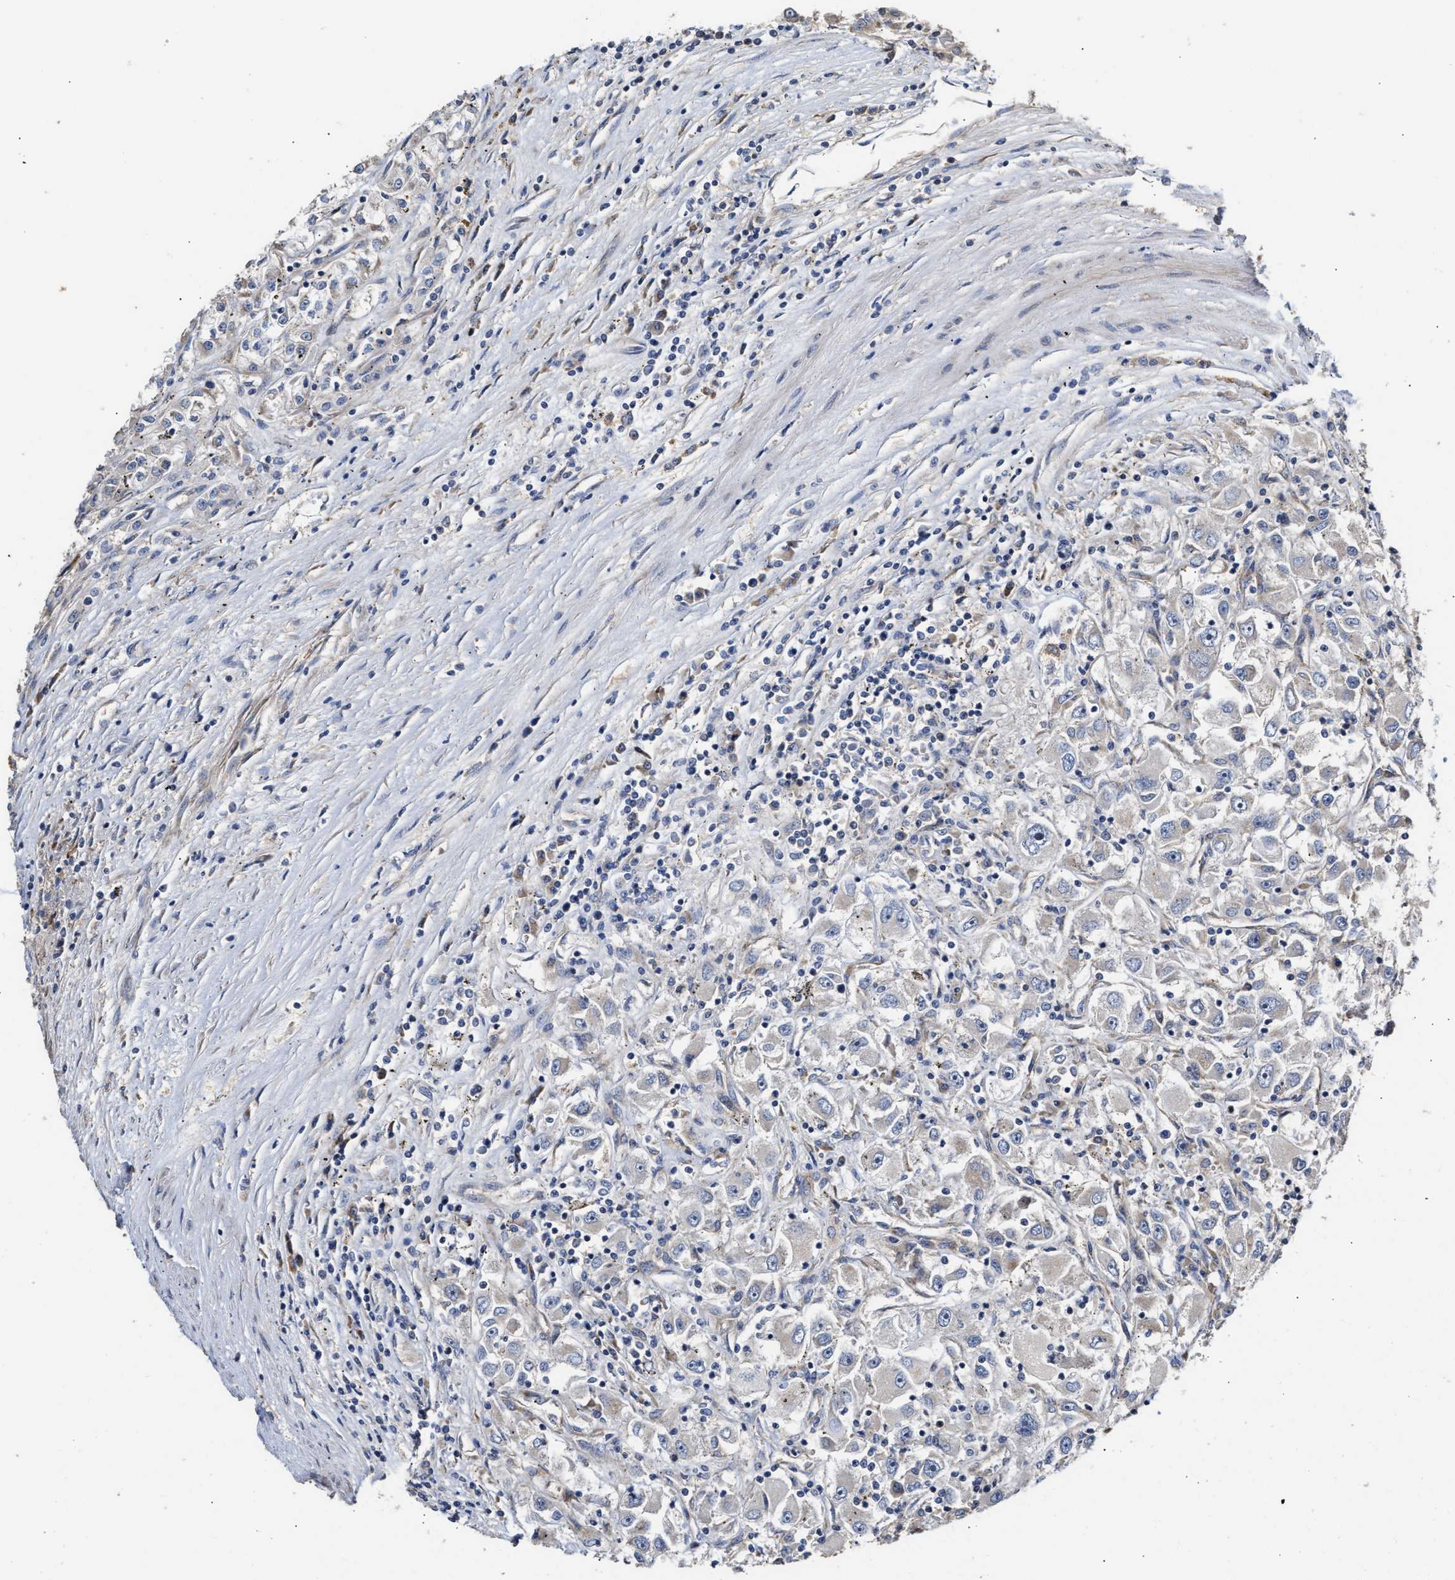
{"staining": {"intensity": "negative", "quantity": "none", "location": "none"}, "tissue": "renal cancer", "cell_type": "Tumor cells", "image_type": "cancer", "snomed": [{"axis": "morphology", "description": "Adenocarcinoma, NOS"}, {"axis": "topography", "description": "Kidney"}], "caption": "An immunohistochemistry micrograph of renal cancer (adenocarcinoma) is shown. There is no staining in tumor cells of renal cancer (adenocarcinoma). Nuclei are stained in blue.", "gene": "CLIP2", "patient": {"sex": "female", "age": 52}}